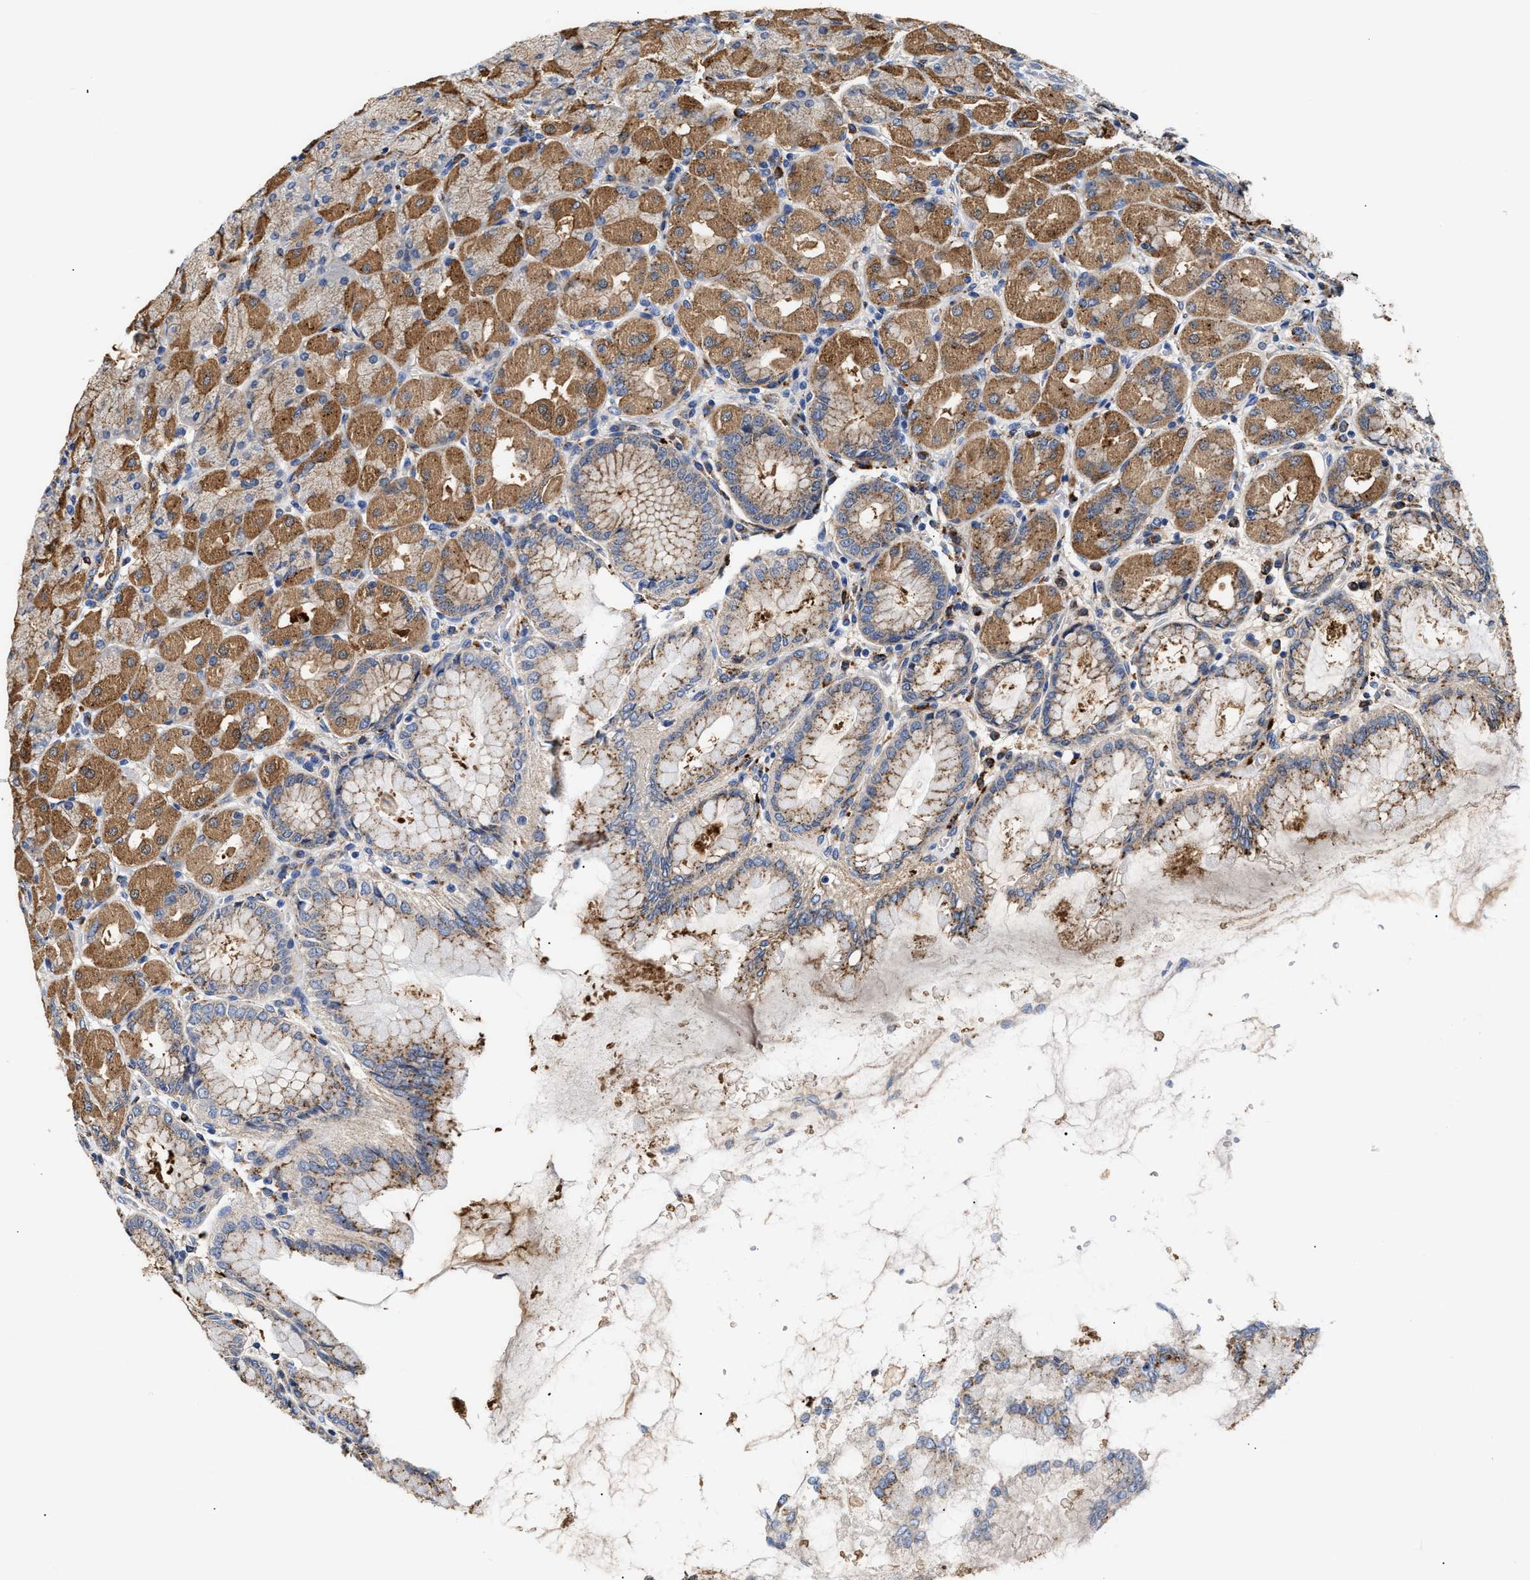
{"staining": {"intensity": "moderate", "quantity": "25%-75%", "location": "cytoplasmic/membranous"}, "tissue": "stomach", "cell_type": "Glandular cells", "image_type": "normal", "snomed": [{"axis": "morphology", "description": "Normal tissue, NOS"}, {"axis": "topography", "description": "Stomach, upper"}], "caption": "An immunohistochemistry (IHC) image of normal tissue is shown. Protein staining in brown shows moderate cytoplasmic/membranous positivity in stomach within glandular cells.", "gene": "CCDC146", "patient": {"sex": "female", "age": 56}}